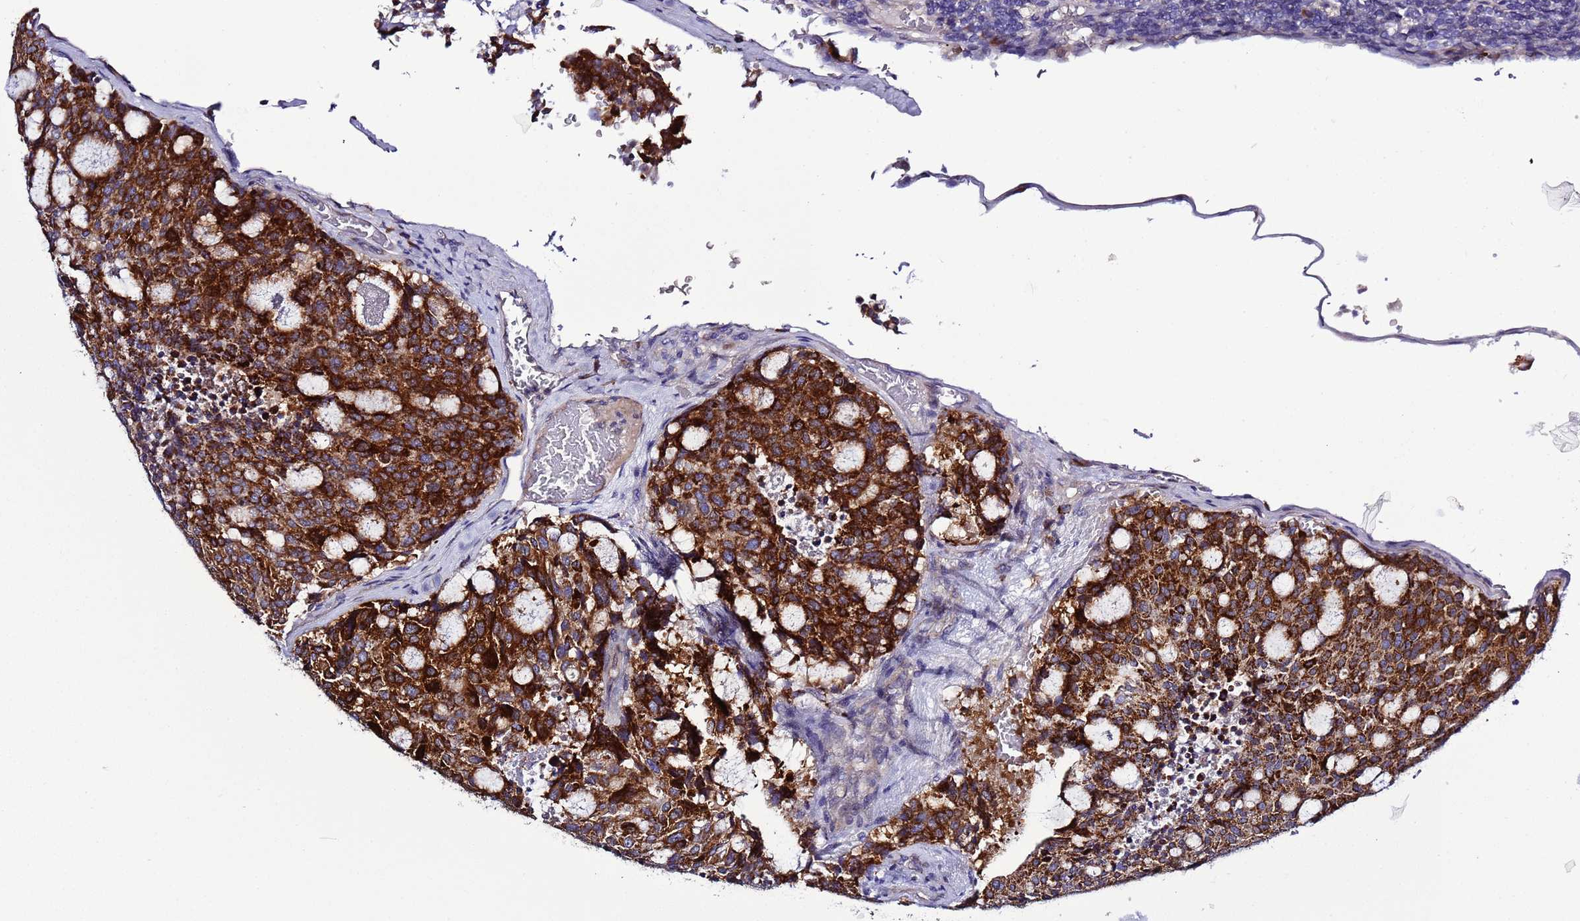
{"staining": {"intensity": "strong", "quantity": "25%-75%", "location": "cytoplasmic/membranous"}, "tissue": "carcinoid", "cell_type": "Tumor cells", "image_type": "cancer", "snomed": [{"axis": "morphology", "description": "Carcinoid, malignant, NOS"}, {"axis": "topography", "description": "Pancreas"}], "caption": "About 25%-75% of tumor cells in human carcinoid exhibit strong cytoplasmic/membranous protein expression as visualized by brown immunohistochemical staining.", "gene": "SPCS1", "patient": {"sex": "female", "age": 54}}